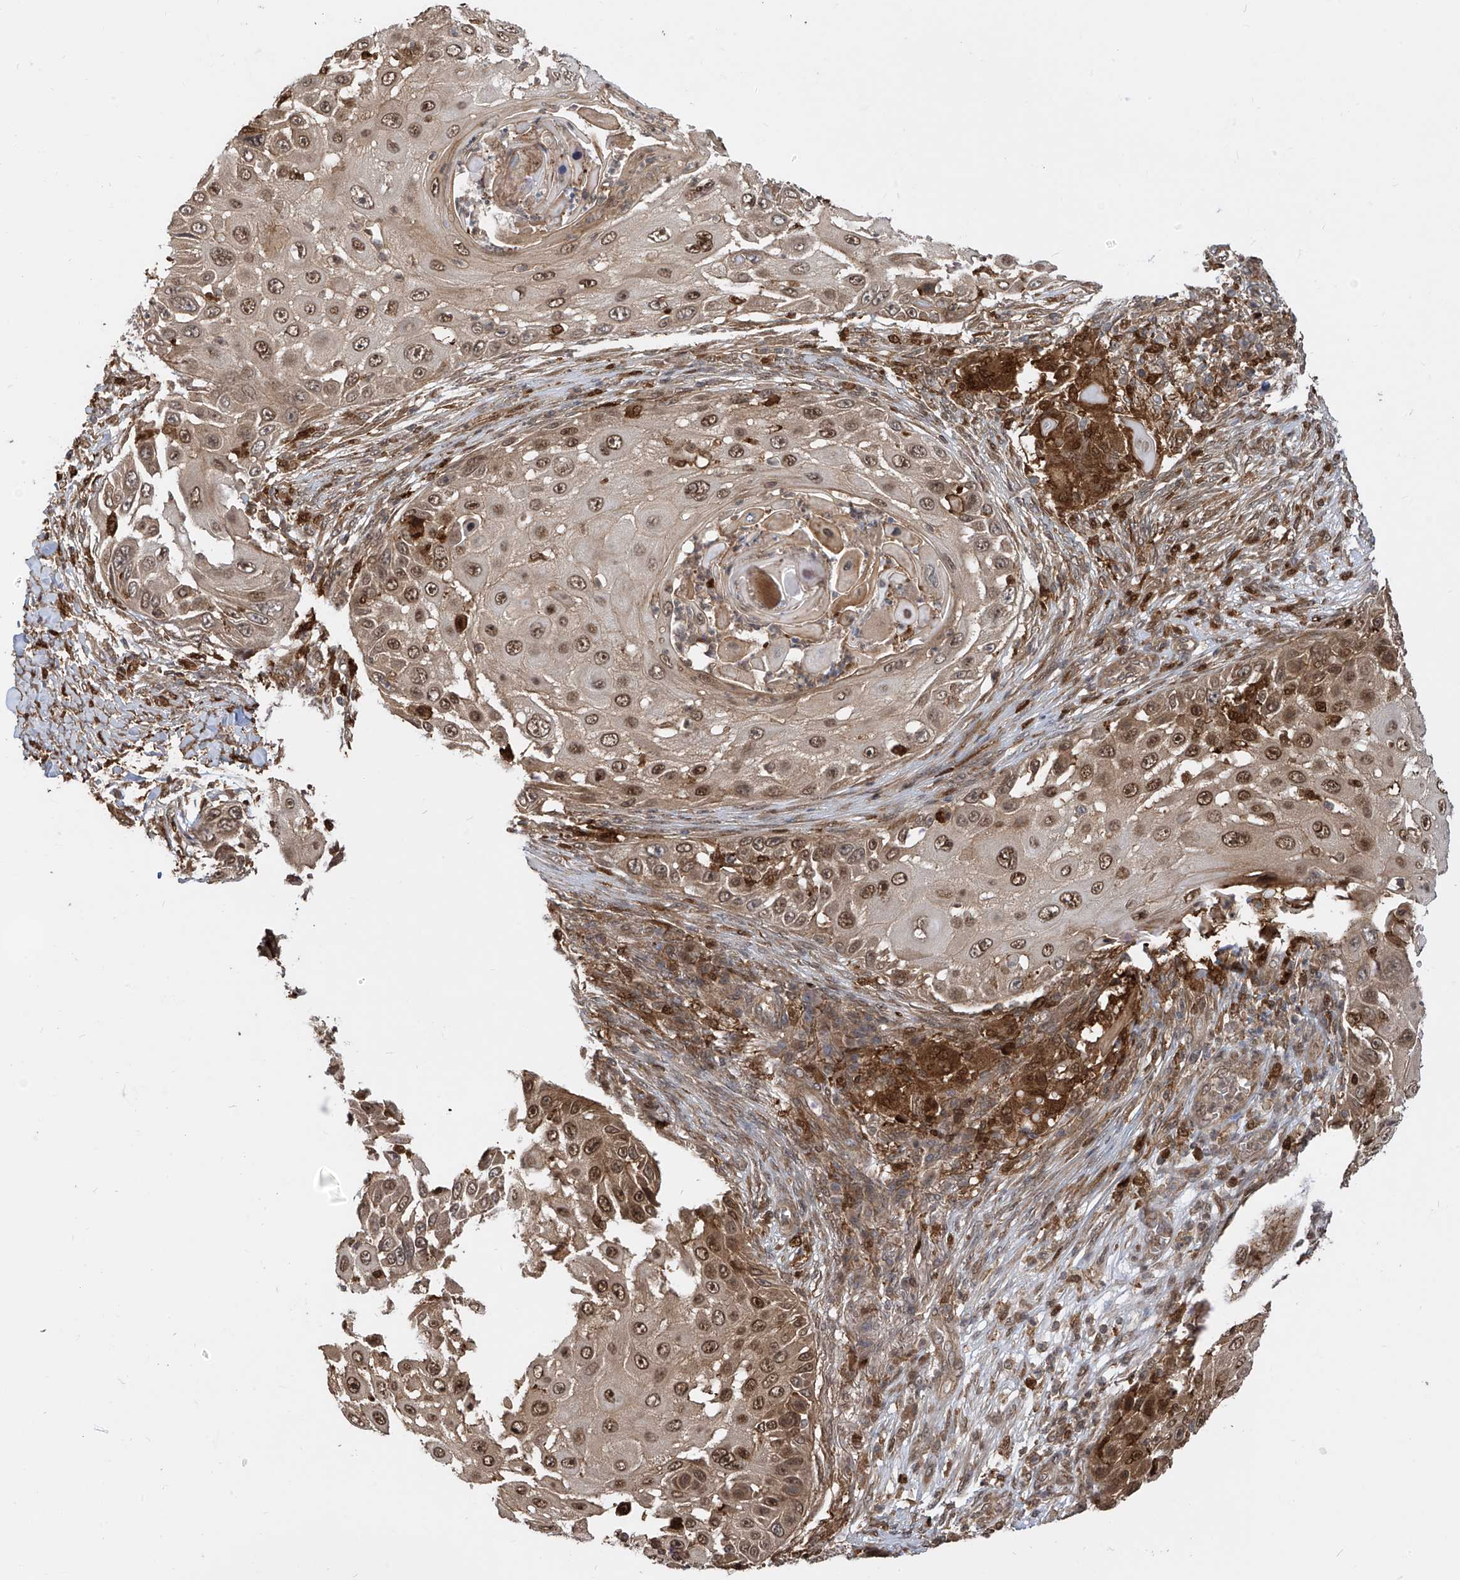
{"staining": {"intensity": "moderate", "quantity": ">75%", "location": "cytoplasmic/membranous,nuclear"}, "tissue": "skin cancer", "cell_type": "Tumor cells", "image_type": "cancer", "snomed": [{"axis": "morphology", "description": "Squamous cell carcinoma, NOS"}, {"axis": "topography", "description": "Skin"}], "caption": "DAB immunohistochemical staining of human skin cancer shows moderate cytoplasmic/membranous and nuclear protein positivity in about >75% of tumor cells.", "gene": "ATAD2B", "patient": {"sex": "female", "age": 44}}